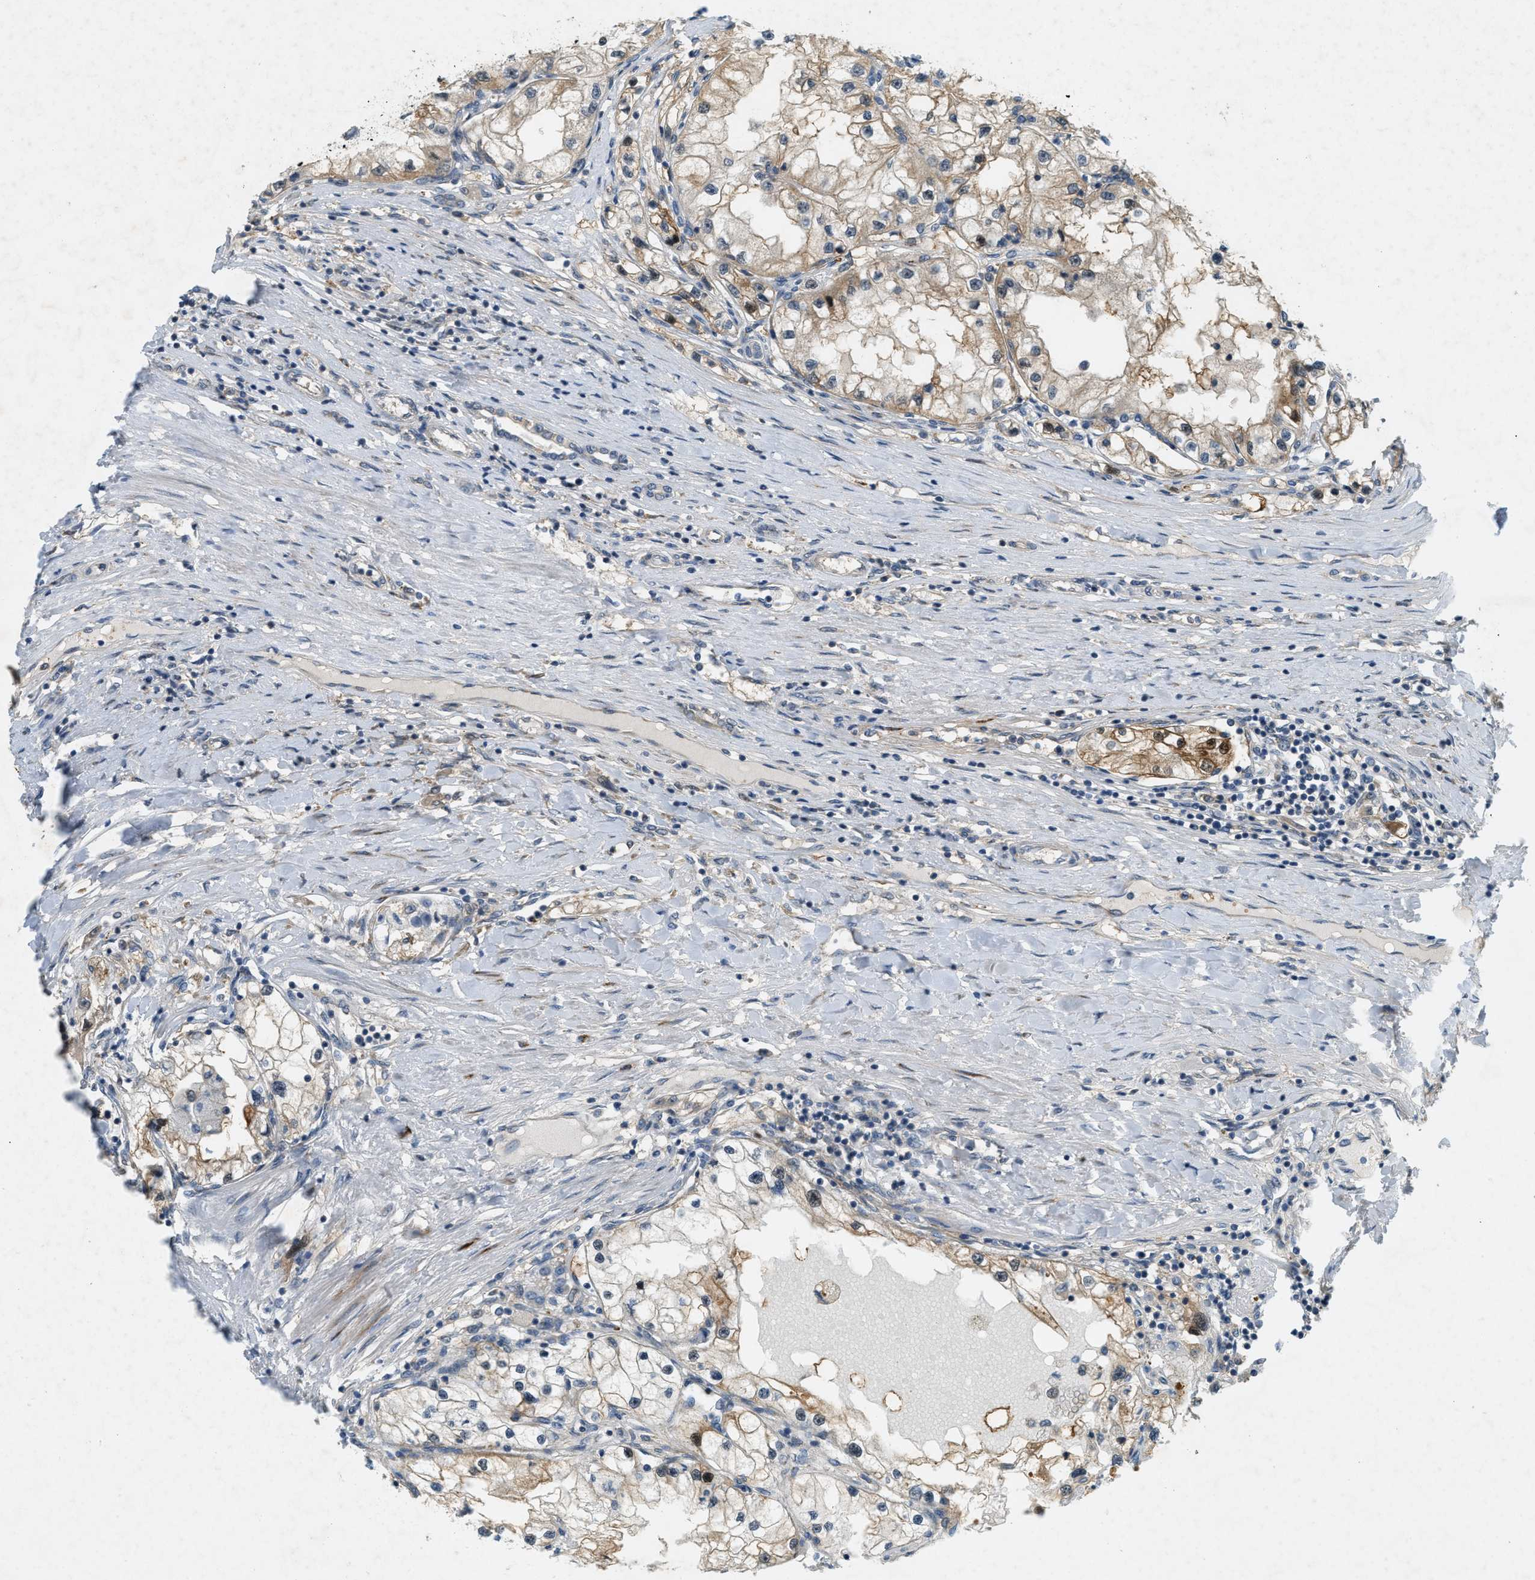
{"staining": {"intensity": "weak", "quantity": "<25%", "location": "cytoplasmic/membranous"}, "tissue": "renal cancer", "cell_type": "Tumor cells", "image_type": "cancer", "snomed": [{"axis": "morphology", "description": "Adenocarcinoma, NOS"}, {"axis": "topography", "description": "Kidney"}], "caption": "Renal cancer (adenocarcinoma) stained for a protein using IHC shows no staining tumor cells.", "gene": "PDCL3", "patient": {"sex": "male", "age": 68}}